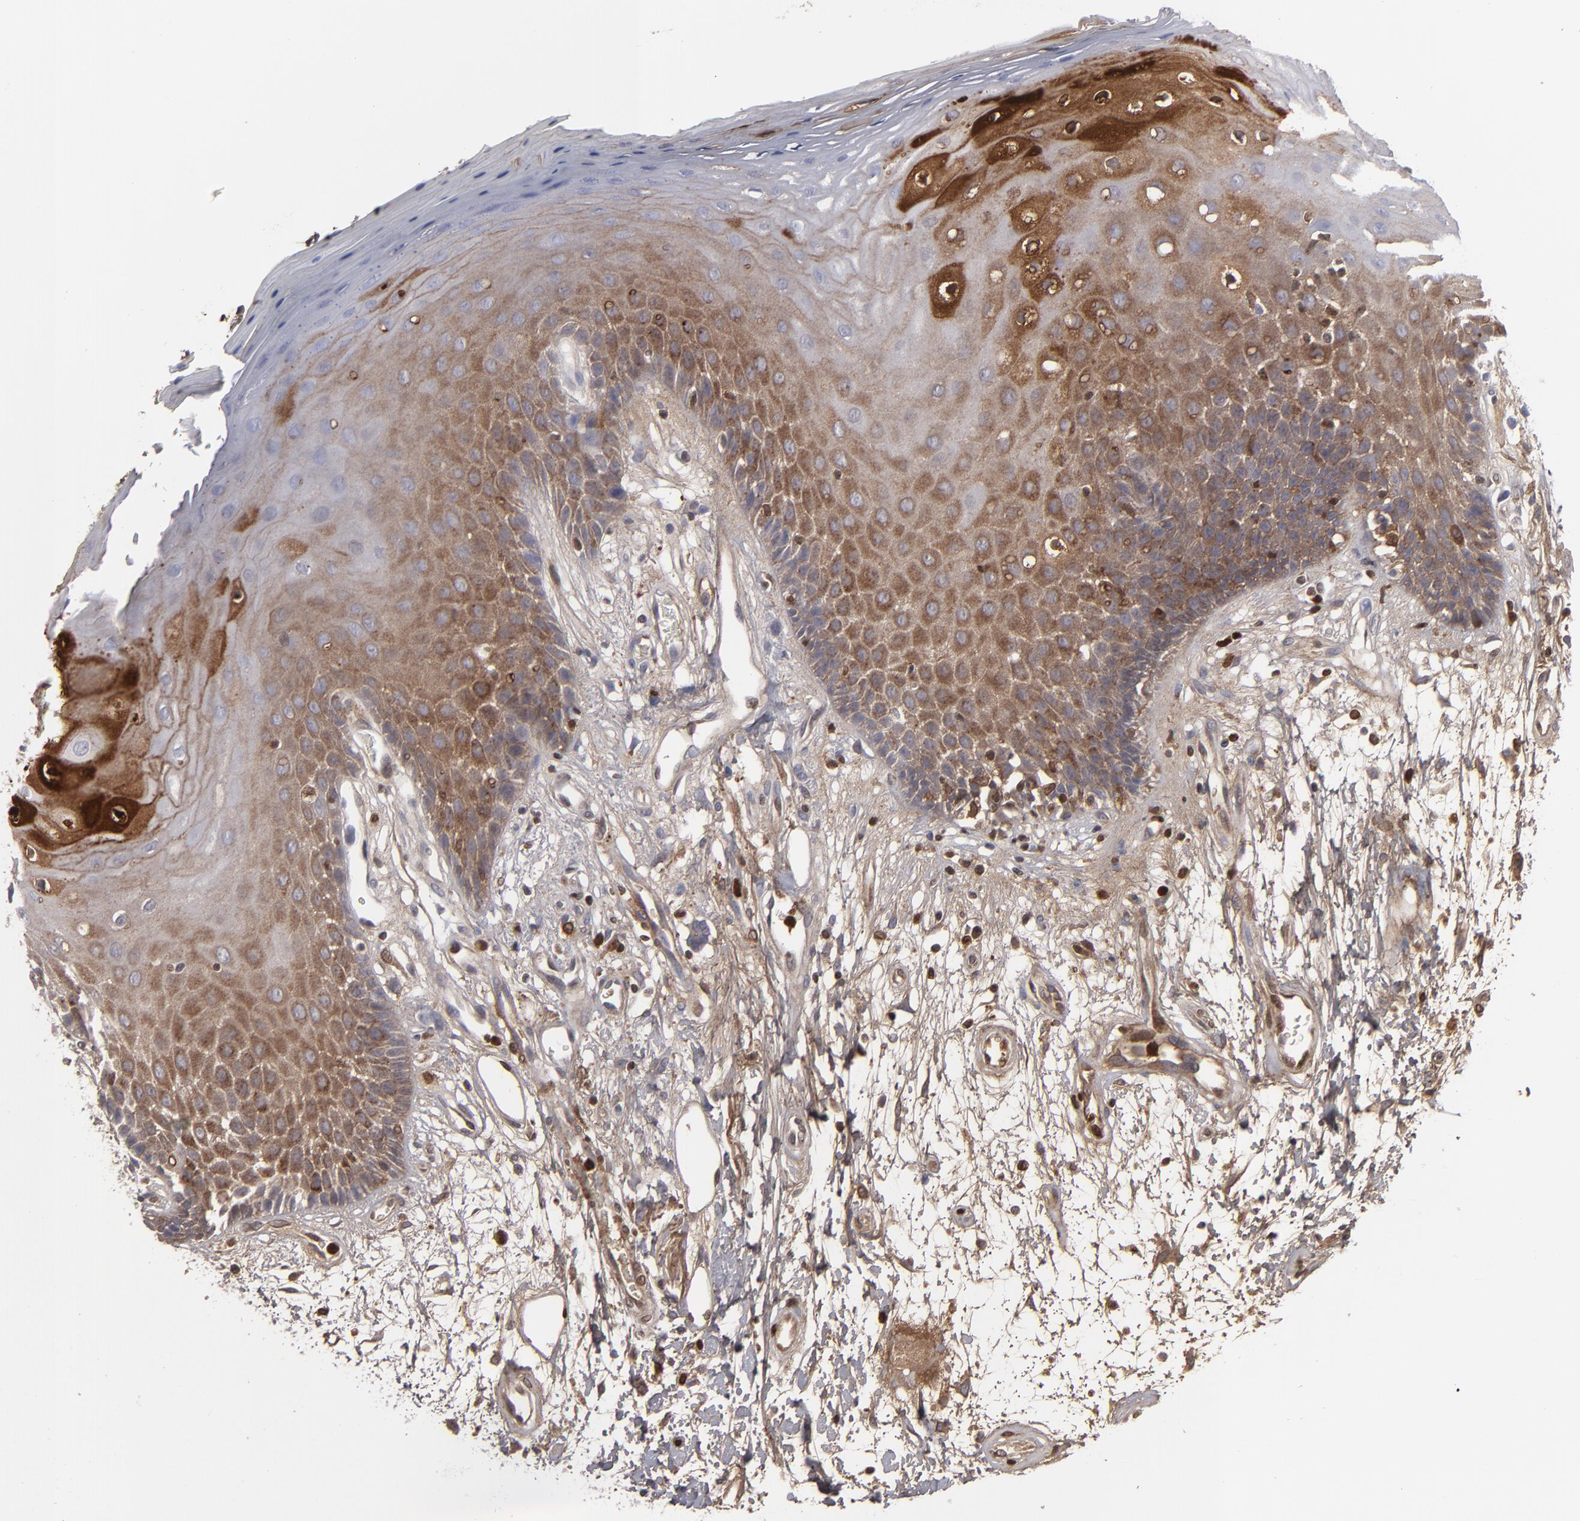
{"staining": {"intensity": "moderate", "quantity": "<25%", "location": "cytoplasmic/membranous"}, "tissue": "oral mucosa", "cell_type": "Squamous epithelial cells", "image_type": "normal", "snomed": [{"axis": "morphology", "description": "Normal tissue, NOS"}, {"axis": "morphology", "description": "Squamous cell carcinoma, NOS"}, {"axis": "topography", "description": "Skeletal muscle"}, {"axis": "topography", "description": "Oral tissue"}, {"axis": "topography", "description": "Head-Neck"}], "caption": "Brown immunohistochemical staining in benign human oral mucosa shows moderate cytoplasmic/membranous positivity in approximately <25% of squamous epithelial cells. Nuclei are stained in blue.", "gene": "LRG1", "patient": {"sex": "female", "age": 84}}